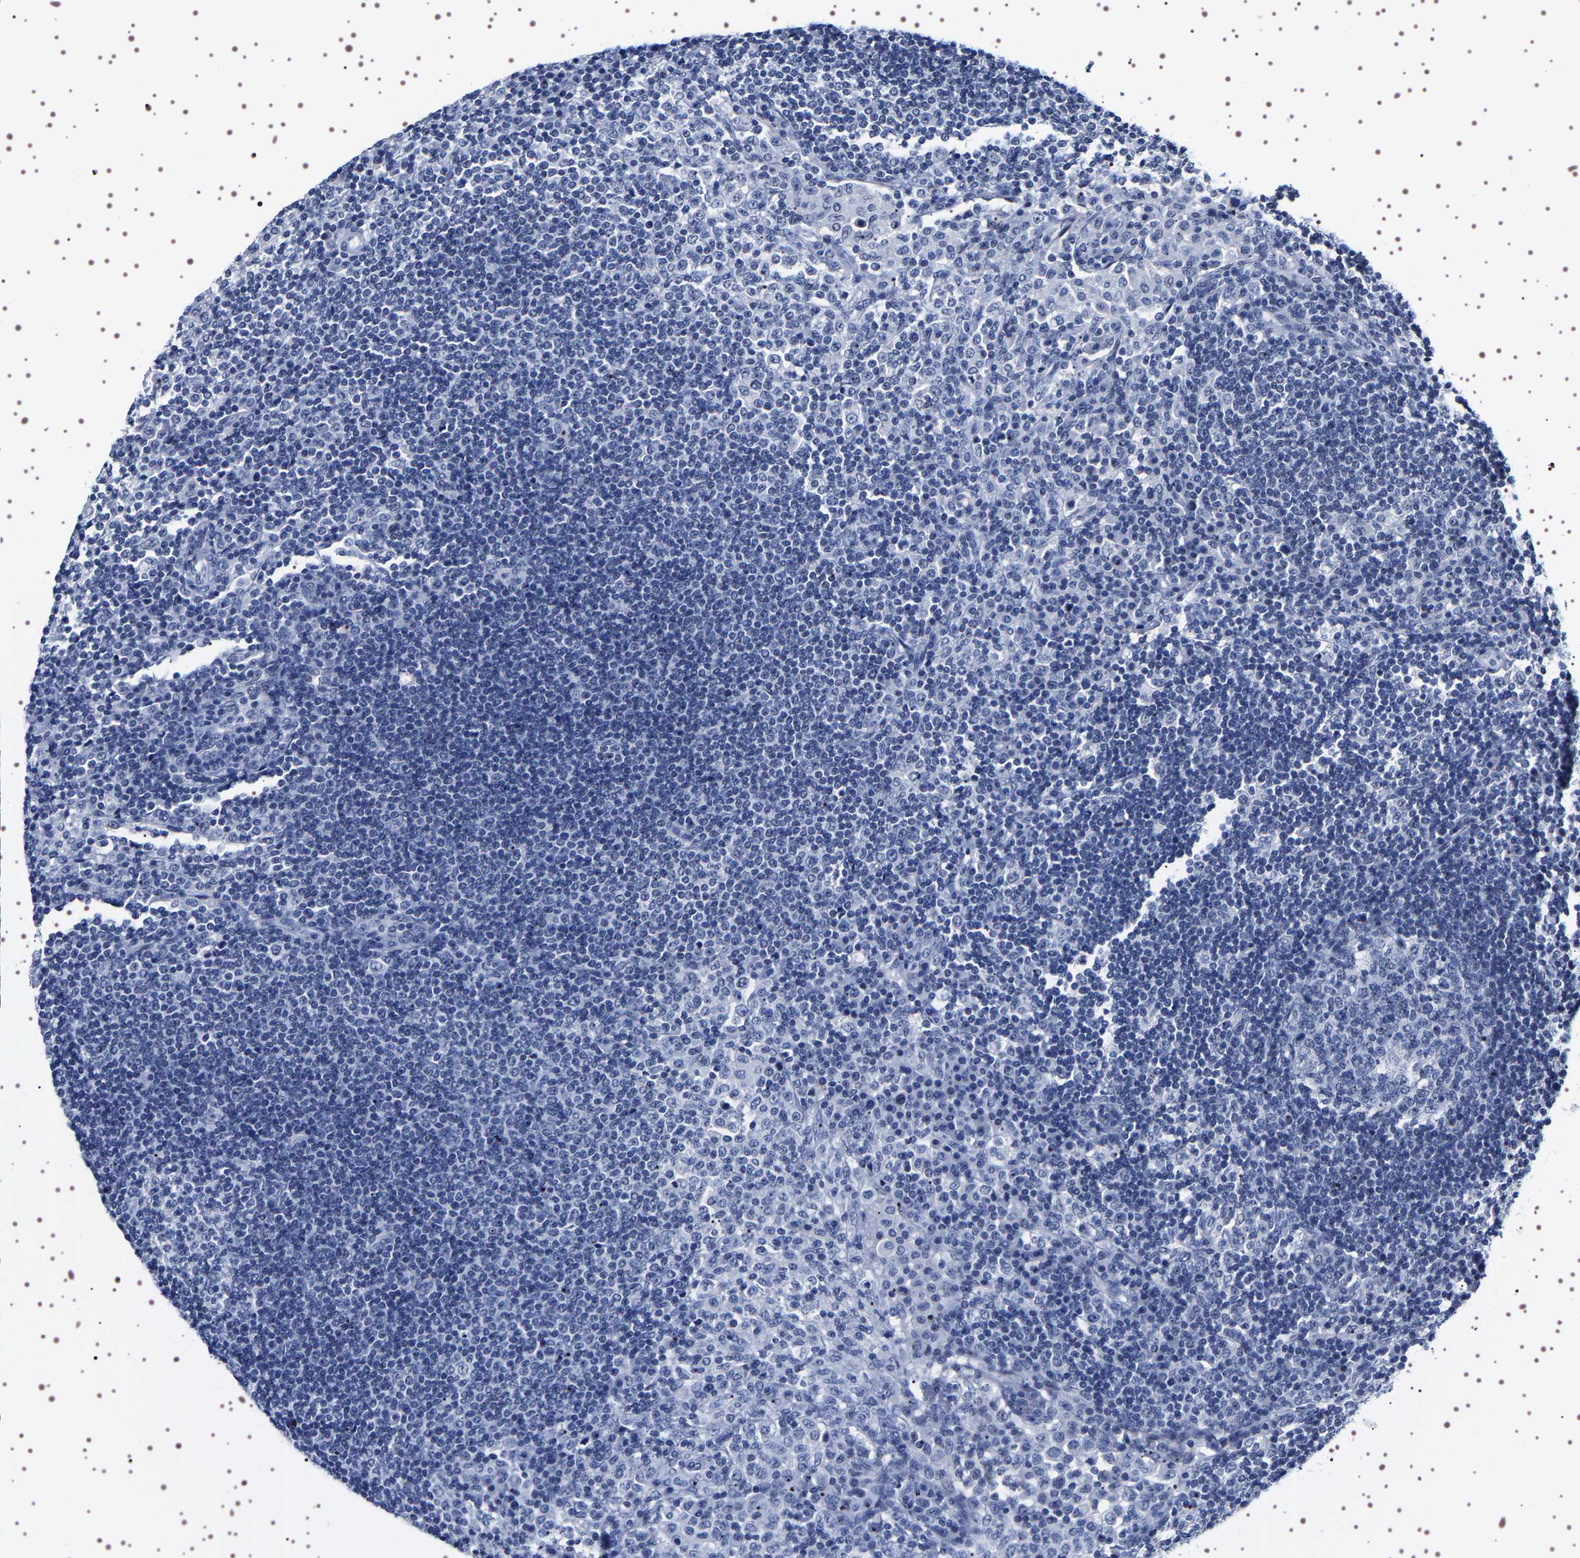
{"staining": {"intensity": "negative", "quantity": "none", "location": "none"}, "tissue": "lymph node", "cell_type": "Germinal center cells", "image_type": "normal", "snomed": [{"axis": "morphology", "description": "Normal tissue, NOS"}, {"axis": "topography", "description": "Lymph node"}], "caption": "High power microscopy image of an IHC micrograph of benign lymph node, revealing no significant staining in germinal center cells.", "gene": "UBQLN3", "patient": {"sex": "female", "age": 53}}